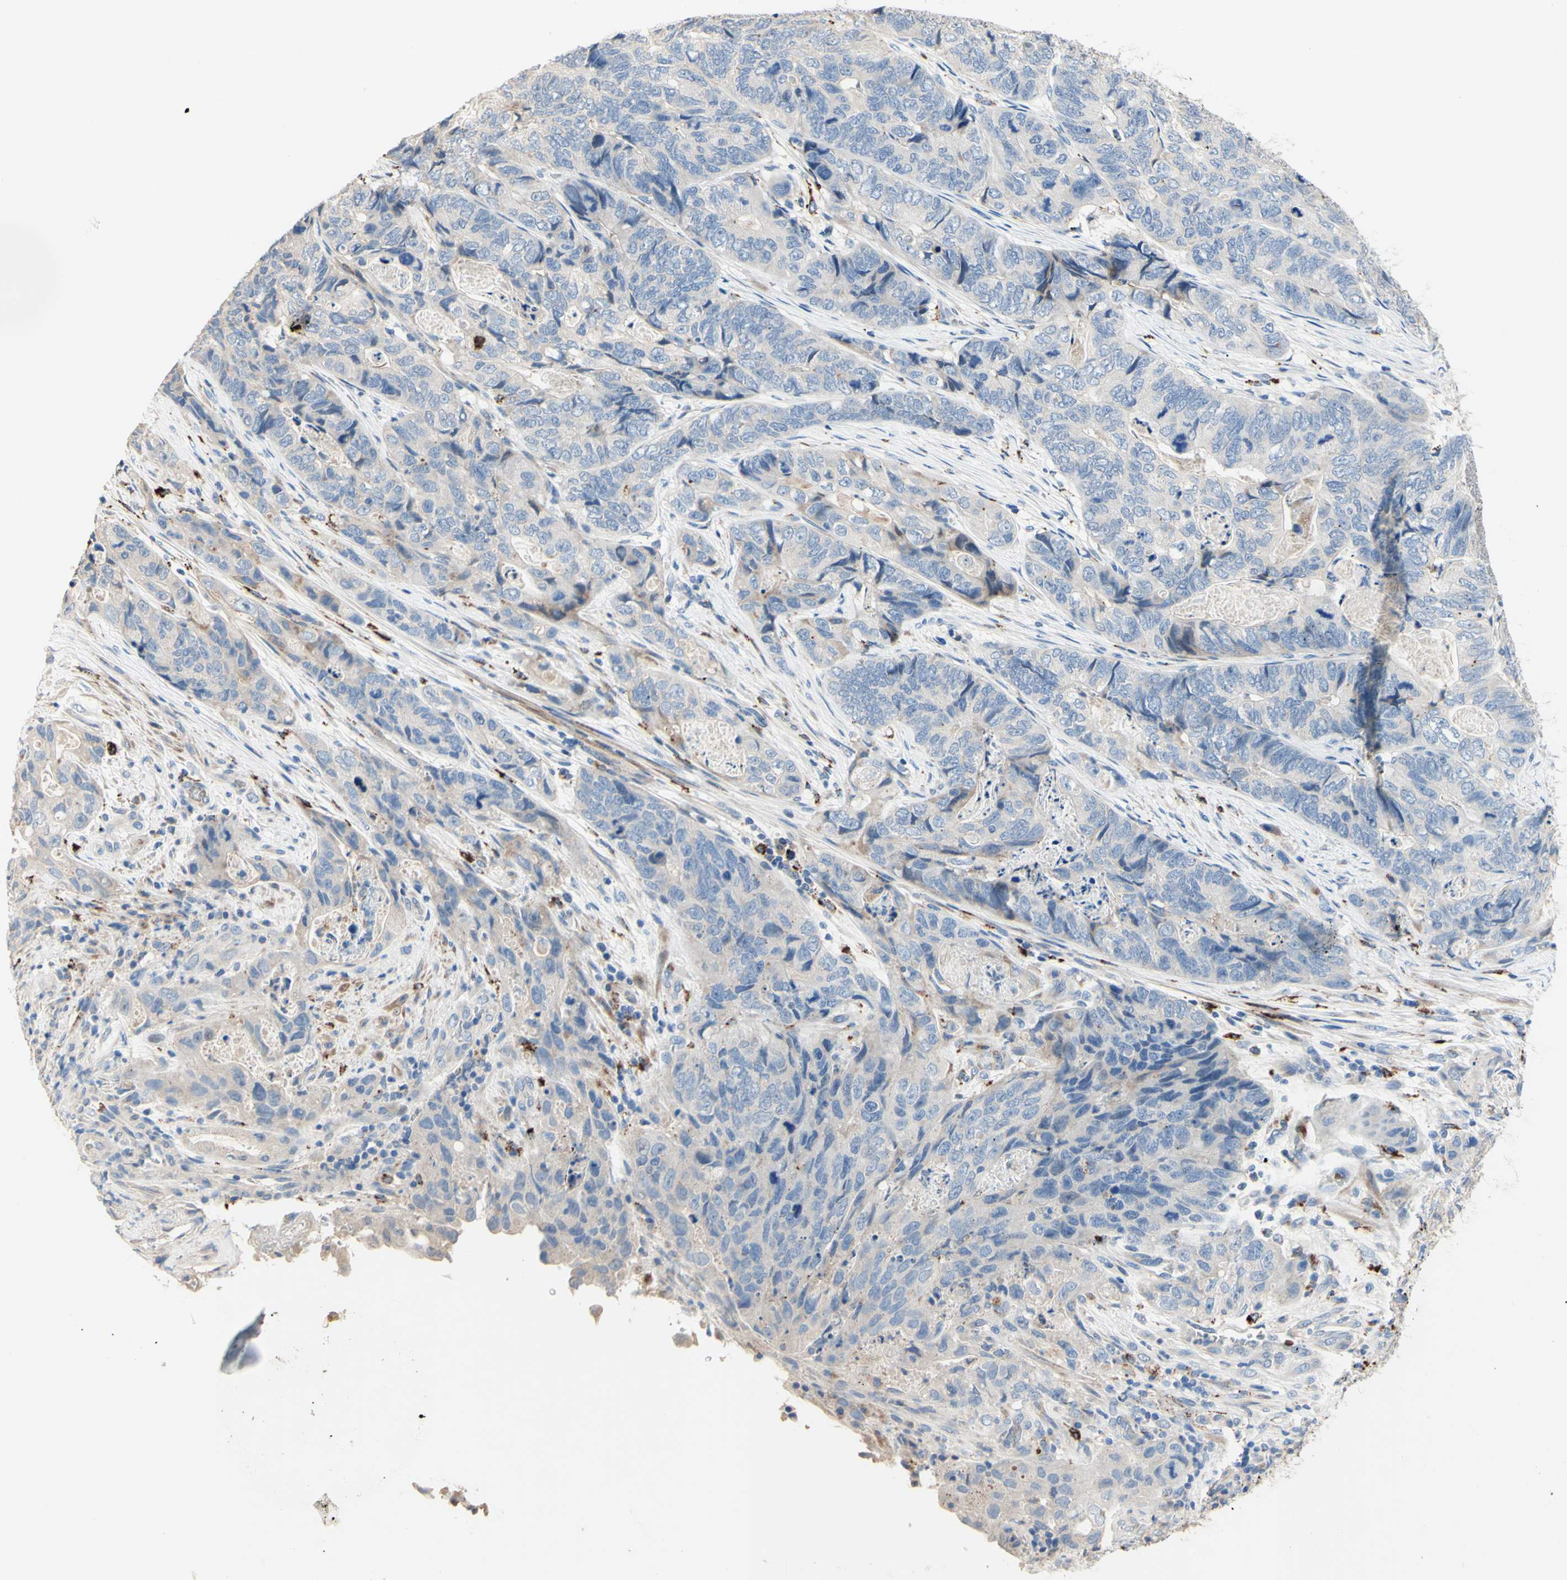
{"staining": {"intensity": "negative", "quantity": "none", "location": "none"}, "tissue": "stomach cancer", "cell_type": "Tumor cells", "image_type": "cancer", "snomed": [{"axis": "morphology", "description": "Adenocarcinoma, NOS"}, {"axis": "topography", "description": "Stomach"}], "caption": "Photomicrograph shows no protein expression in tumor cells of adenocarcinoma (stomach) tissue. The staining is performed using DAB brown chromogen with nuclei counter-stained in using hematoxylin.", "gene": "CDON", "patient": {"sex": "female", "age": 89}}